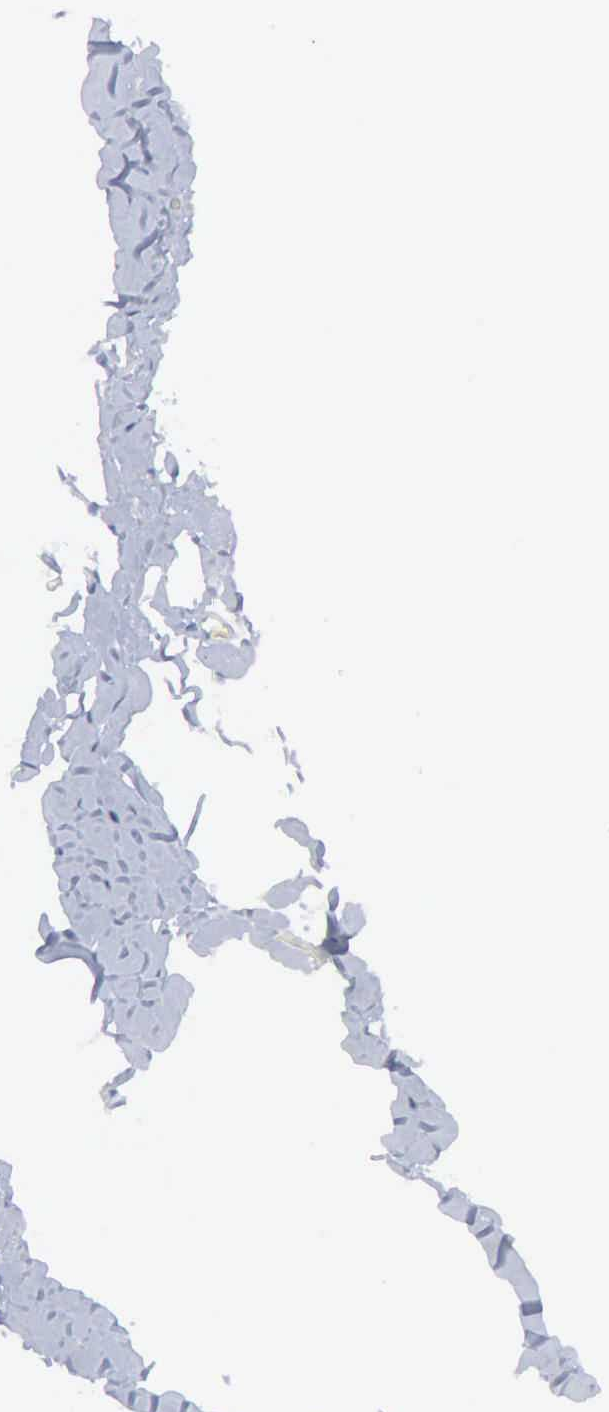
{"staining": {"intensity": "negative", "quantity": "none", "location": "none"}, "tissue": "breast cancer", "cell_type": "Tumor cells", "image_type": "cancer", "snomed": [{"axis": "morphology", "description": "Lobular carcinoma"}, {"axis": "topography", "description": "Breast"}], "caption": "Tumor cells show no significant protein staining in breast lobular carcinoma. (DAB immunohistochemistry (IHC) visualized using brightfield microscopy, high magnification).", "gene": "SPIN3", "patient": {"sex": "female", "age": 57}}